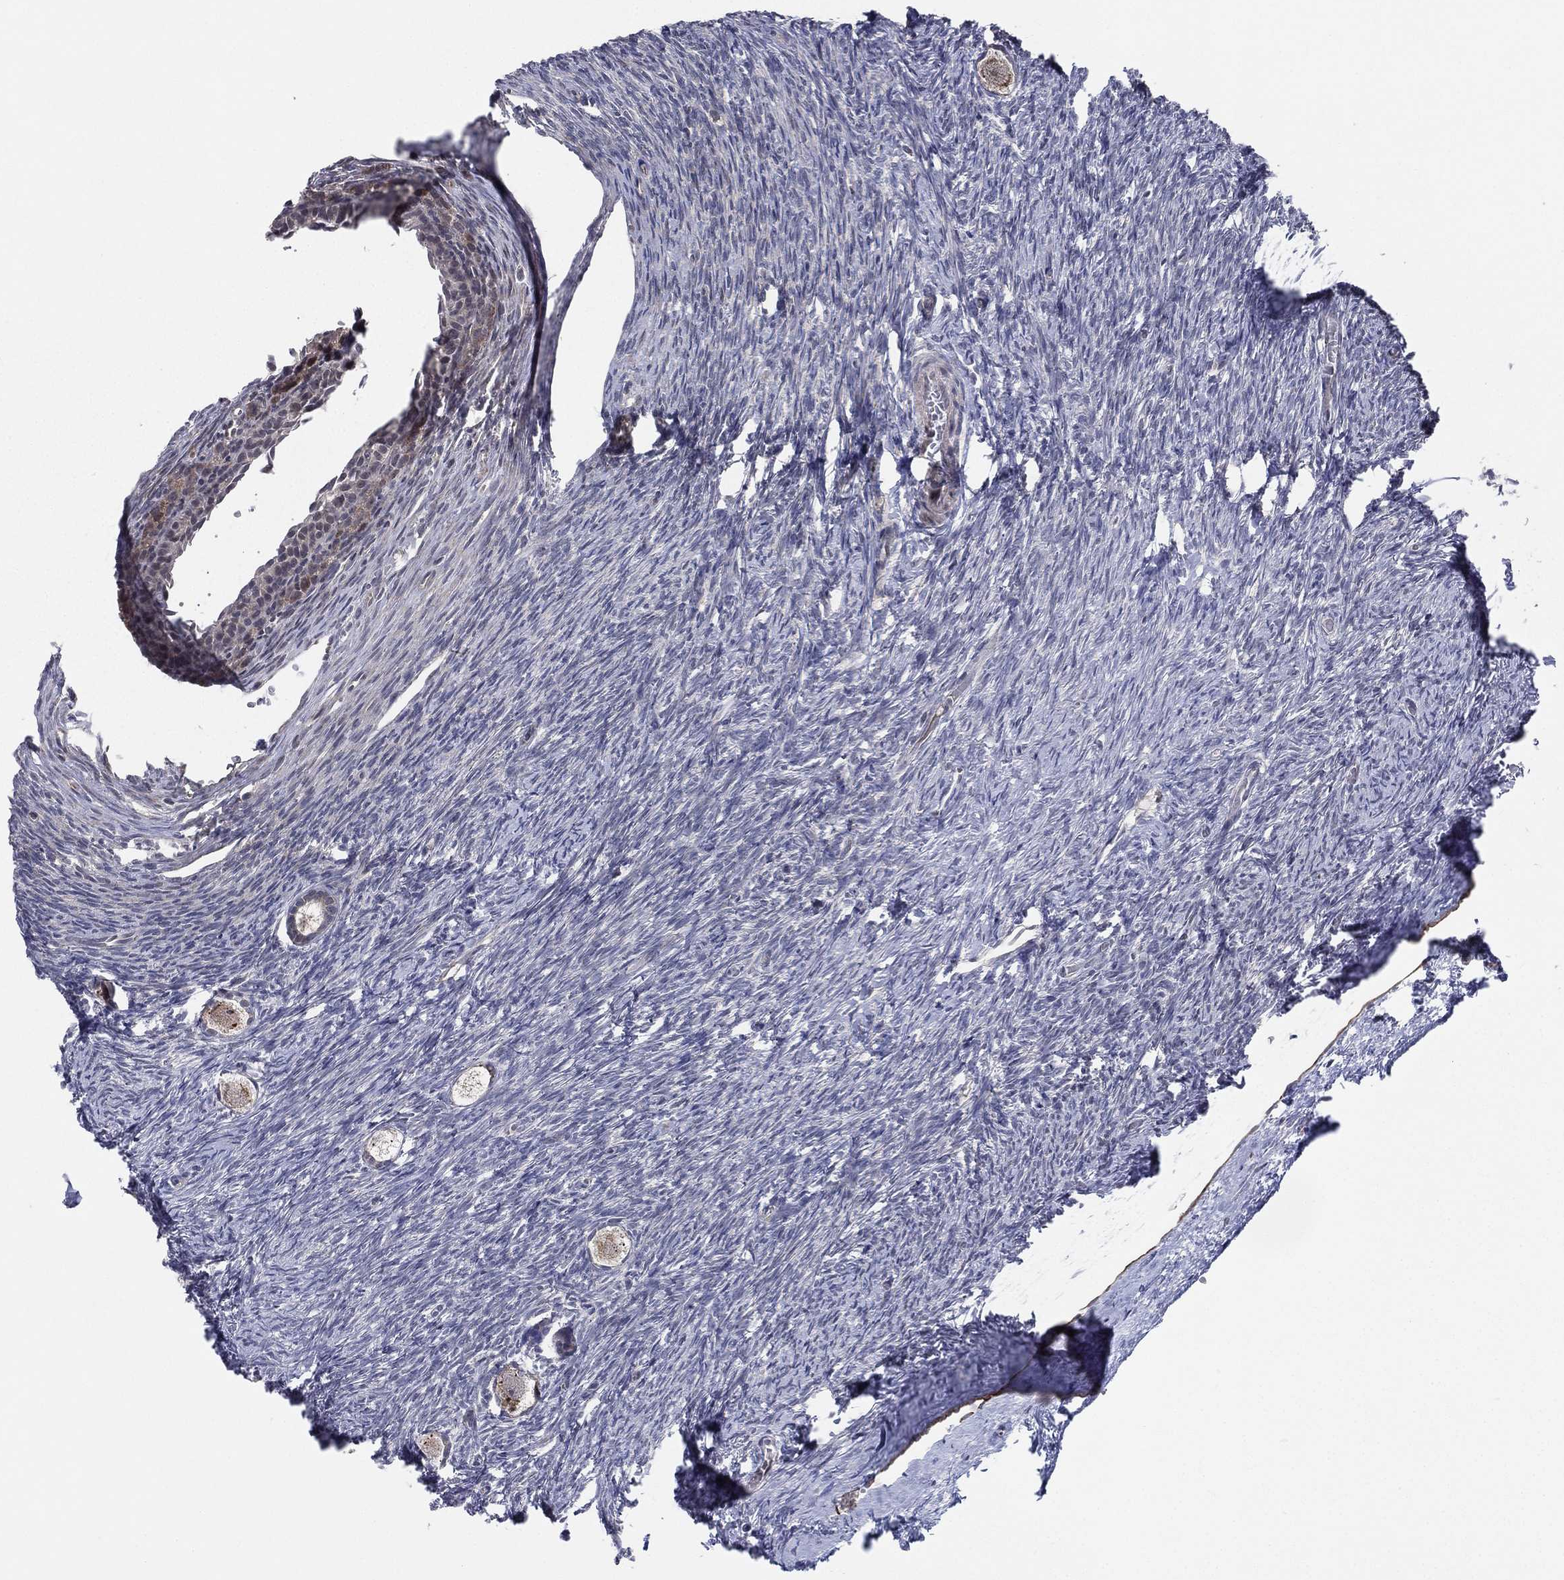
{"staining": {"intensity": "negative", "quantity": "none", "location": "none"}, "tissue": "ovary", "cell_type": "Follicle cells", "image_type": "normal", "snomed": [{"axis": "morphology", "description": "Normal tissue, NOS"}, {"axis": "topography", "description": "Ovary"}], "caption": "Immunohistochemistry (IHC) photomicrograph of benign human ovary stained for a protein (brown), which displays no staining in follicle cells.", "gene": "KAT14", "patient": {"sex": "female", "age": 27}}